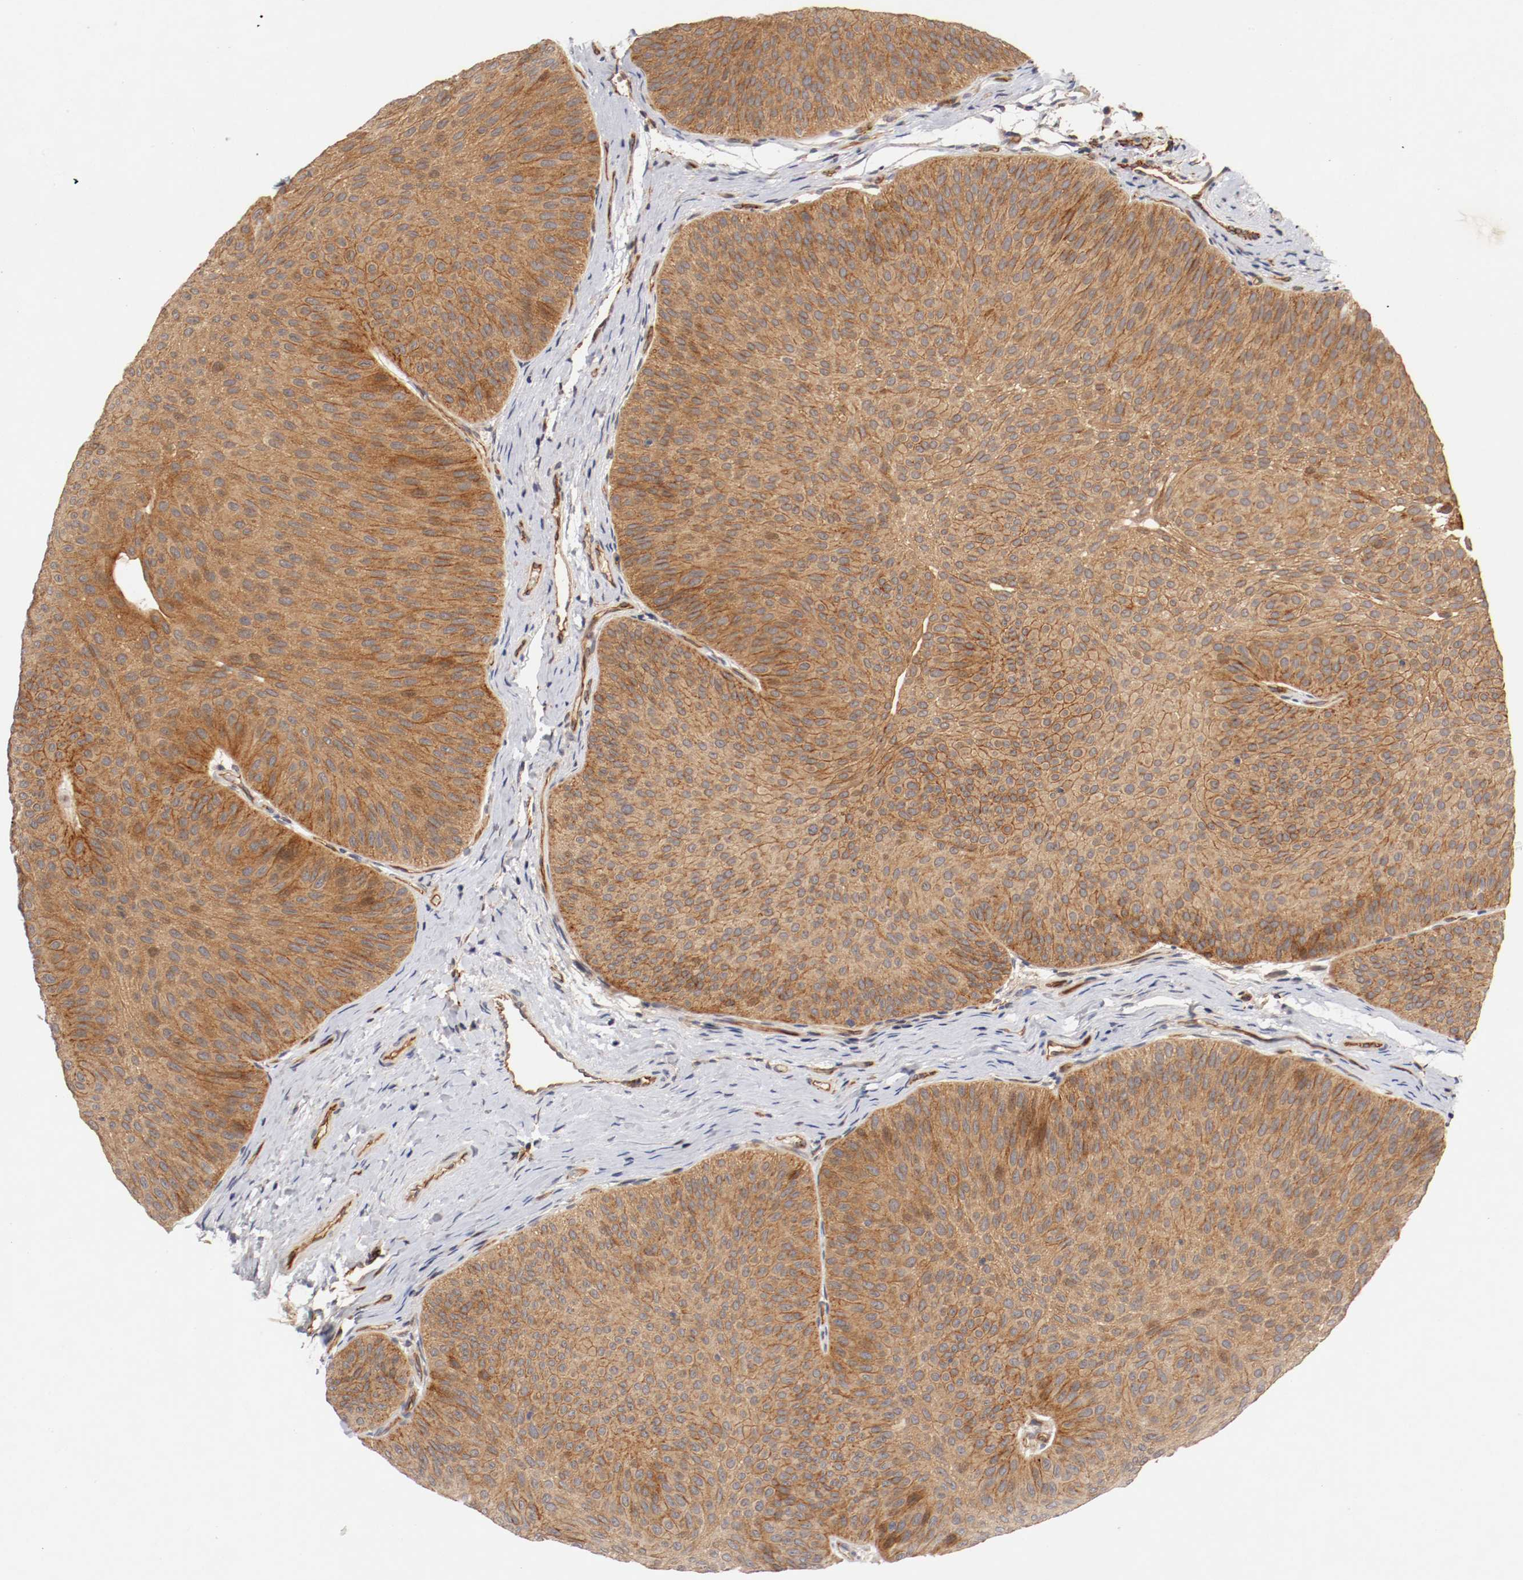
{"staining": {"intensity": "moderate", "quantity": ">75%", "location": "cytoplasmic/membranous"}, "tissue": "urothelial cancer", "cell_type": "Tumor cells", "image_type": "cancer", "snomed": [{"axis": "morphology", "description": "Urothelial carcinoma, Low grade"}, {"axis": "topography", "description": "Urinary bladder"}], "caption": "Urothelial cancer tissue shows moderate cytoplasmic/membranous staining in about >75% of tumor cells, visualized by immunohistochemistry.", "gene": "TYK2", "patient": {"sex": "female", "age": 60}}